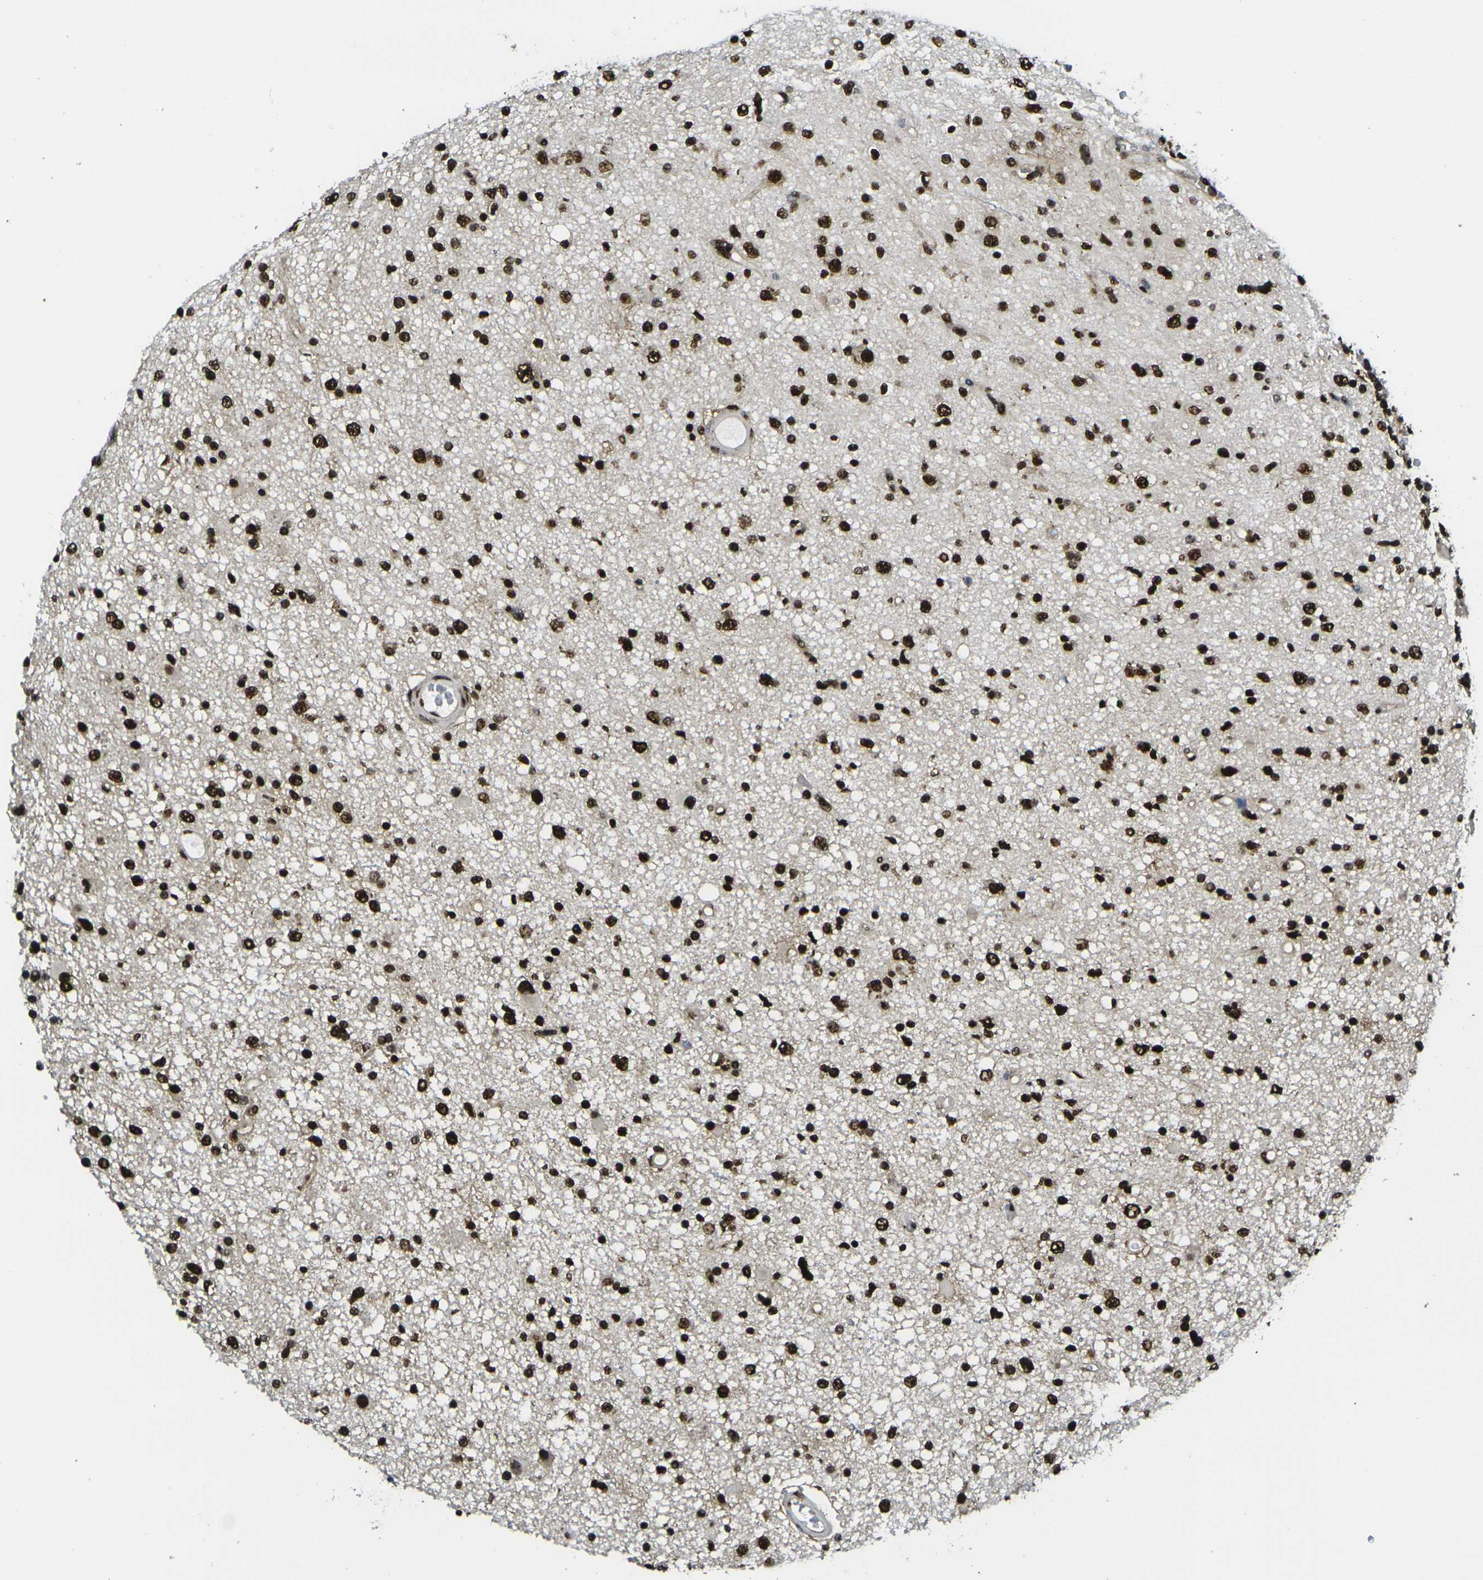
{"staining": {"intensity": "strong", "quantity": ">75%", "location": "nuclear"}, "tissue": "glioma", "cell_type": "Tumor cells", "image_type": "cancer", "snomed": [{"axis": "morphology", "description": "Glioma, malignant, High grade"}, {"axis": "topography", "description": "Brain"}], "caption": "Human high-grade glioma (malignant) stained with a brown dye displays strong nuclear positive staining in about >75% of tumor cells.", "gene": "SMARCC1", "patient": {"sex": "male", "age": 33}}